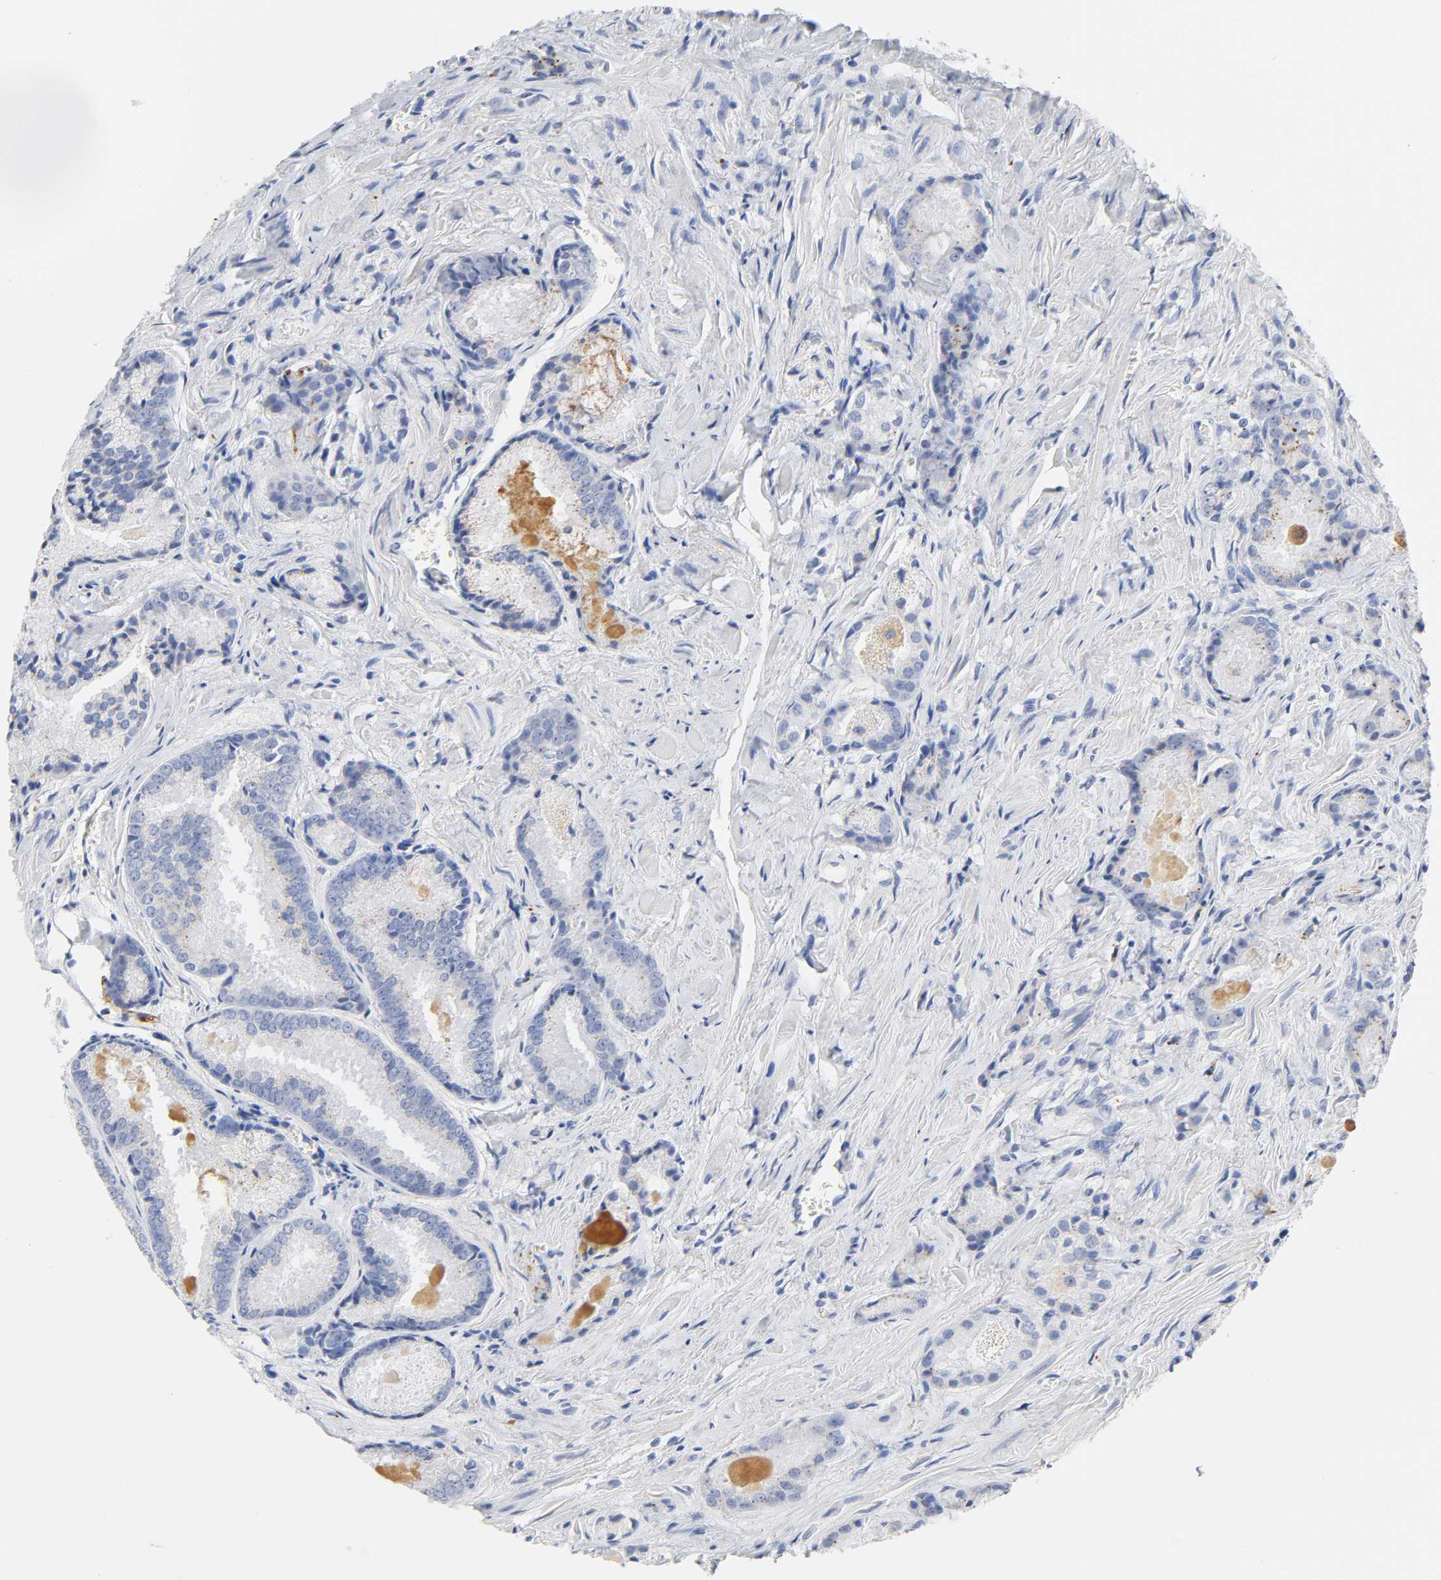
{"staining": {"intensity": "negative", "quantity": "none", "location": "none"}, "tissue": "prostate cancer", "cell_type": "Tumor cells", "image_type": "cancer", "snomed": [{"axis": "morphology", "description": "Adenocarcinoma, Low grade"}, {"axis": "topography", "description": "Prostate"}], "caption": "Photomicrograph shows no significant protein staining in tumor cells of prostate cancer (adenocarcinoma (low-grade)).", "gene": "PLP1", "patient": {"sex": "male", "age": 64}}